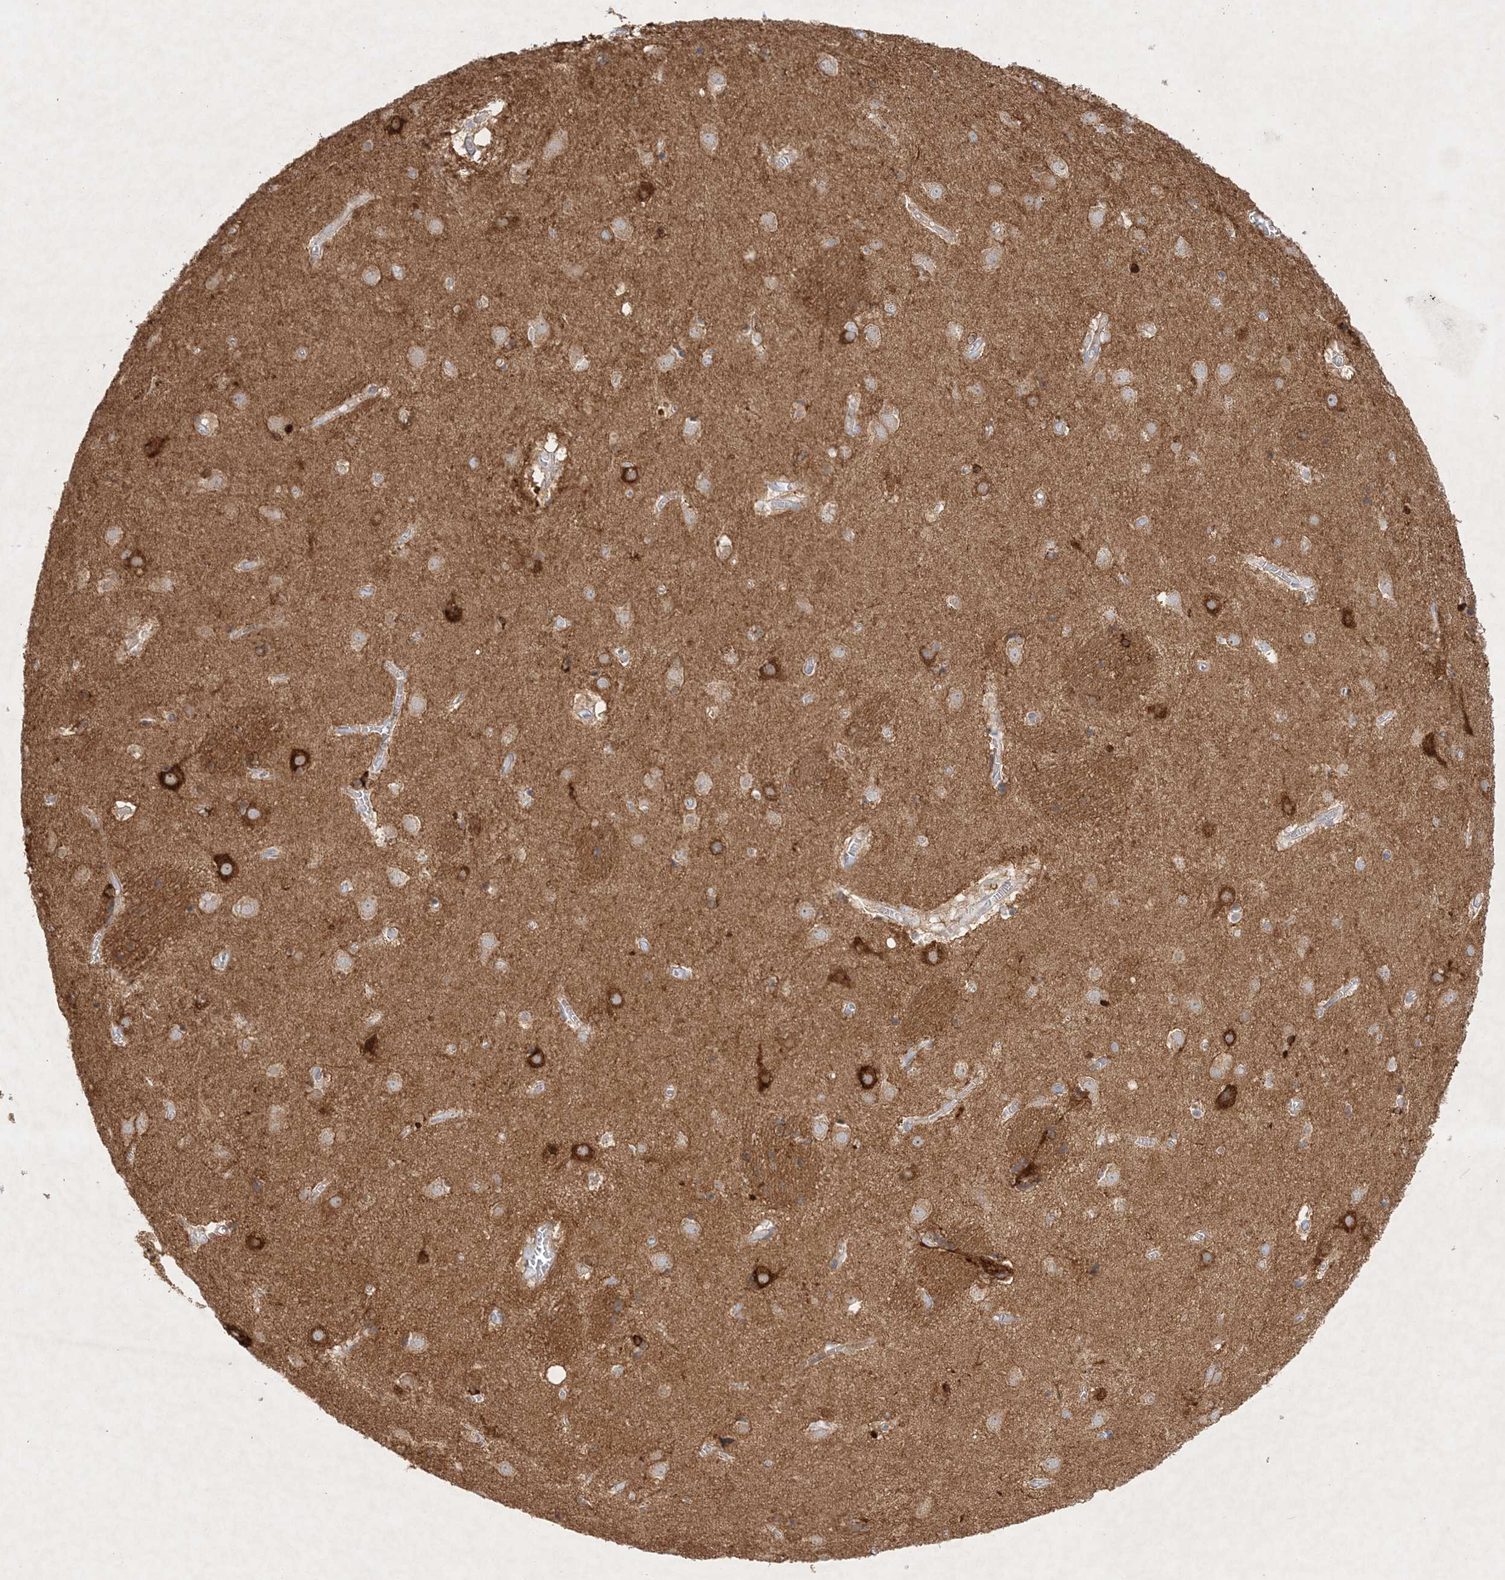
{"staining": {"intensity": "moderate", "quantity": "<25%", "location": "nuclear"}, "tissue": "caudate", "cell_type": "Glial cells", "image_type": "normal", "snomed": [{"axis": "morphology", "description": "Normal tissue, NOS"}, {"axis": "topography", "description": "Lateral ventricle wall"}], "caption": "High-magnification brightfield microscopy of benign caudate stained with DAB (brown) and counterstained with hematoxylin (blue). glial cells exhibit moderate nuclear expression is appreciated in about<25% of cells. The staining was performed using DAB to visualize the protein expression in brown, while the nuclei were stained in blue with hematoxylin (Magnification: 20x).", "gene": "STK11IP", "patient": {"sex": "male", "age": 70}}